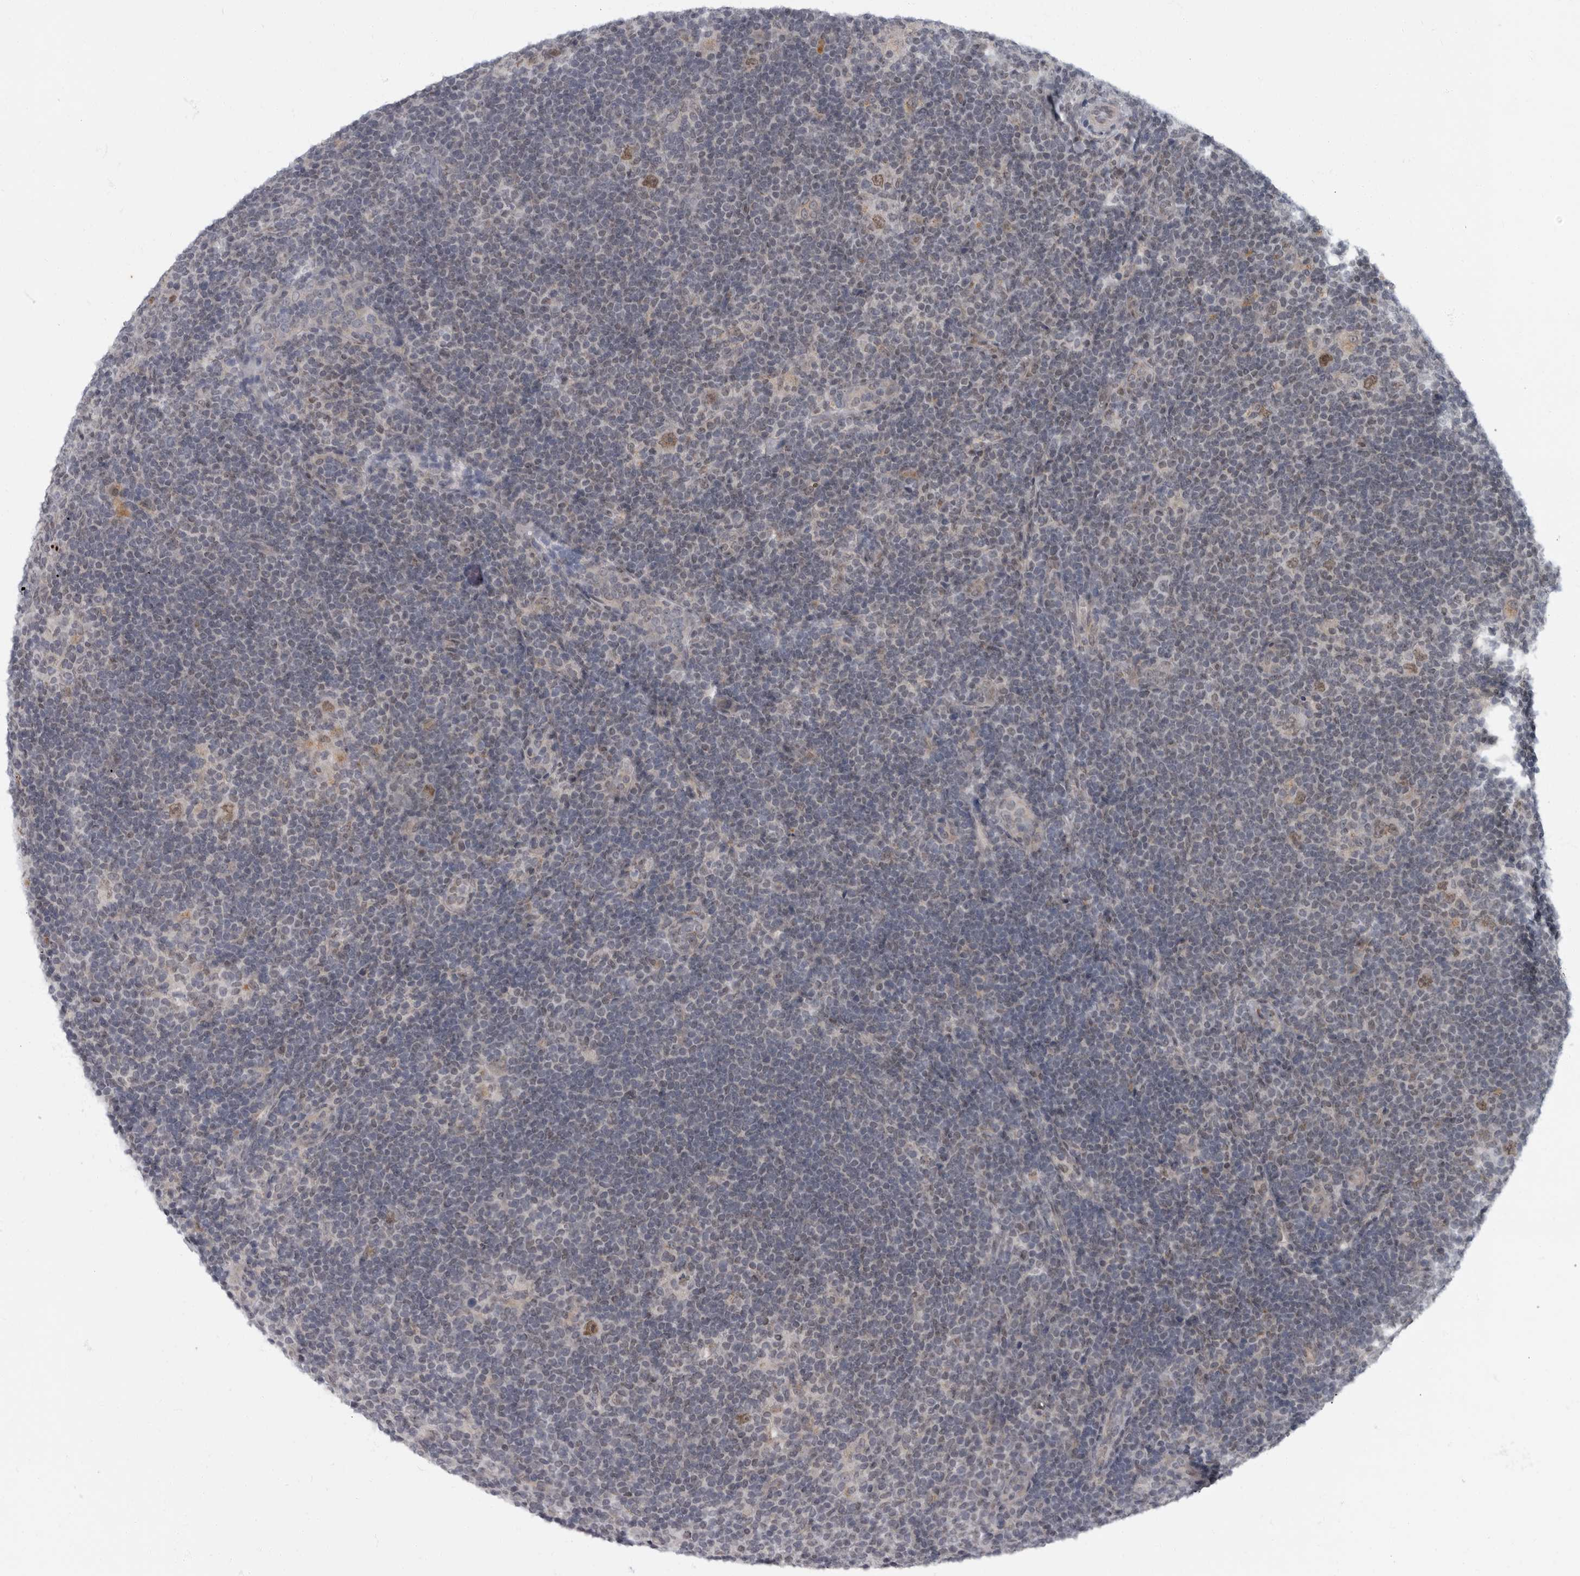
{"staining": {"intensity": "moderate", "quantity": ">75%", "location": "nuclear"}, "tissue": "lymphoma", "cell_type": "Tumor cells", "image_type": "cancer", "snomed": [{"axis": "morphology", "description": "Hodgkin's disease, NOS"}, {"axis": "topography", "description": "Lymph node"}], "caption": "This is an image of IHC staining of Hodgkin's disease, which shows moderate staining in the nuclear of tumor cells.", "gene": "EVI5", "patient": {"sex": "female", "age": 57}}